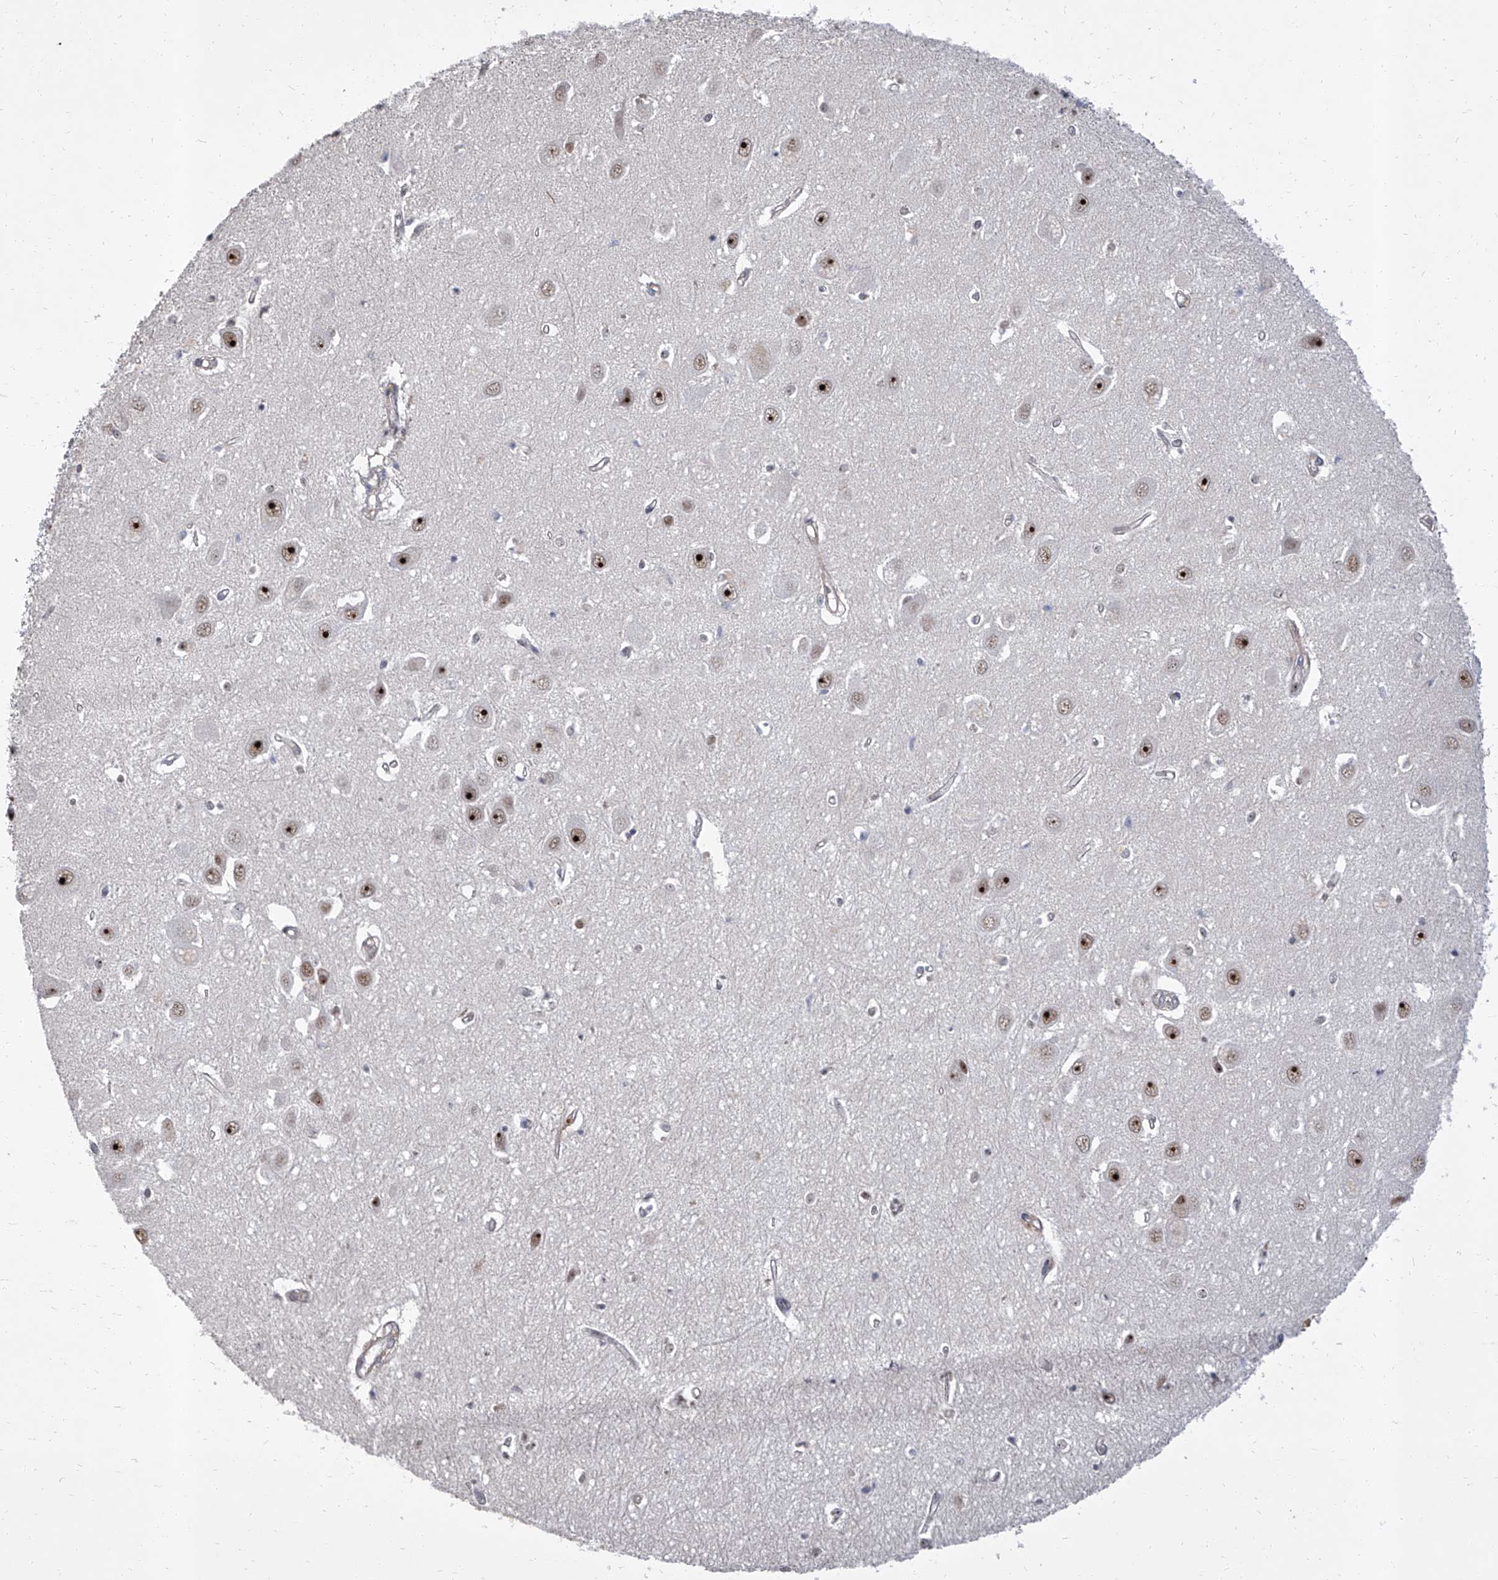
{"staining": {"intensity": "moderate", "quantity": "25%-75%", "location": "nuclear"}, "tissue": "hippocampus", "cell_type": "Glial cells", "image_type": "normal", "snomed": [{"axis": "morphology", "description": "Normal tissue, NOS"}, {"axis": "topography", "description": "Hippocampus"}], "caption": "The micrograph displays immunohistochemical staining of unremarkable hippocampus. There is moderate nuclear positivity is identified in approximately 25%-75% of glial cells.", "gene": "CMTR1", "patient": {"sex": "female", "age": 64}}